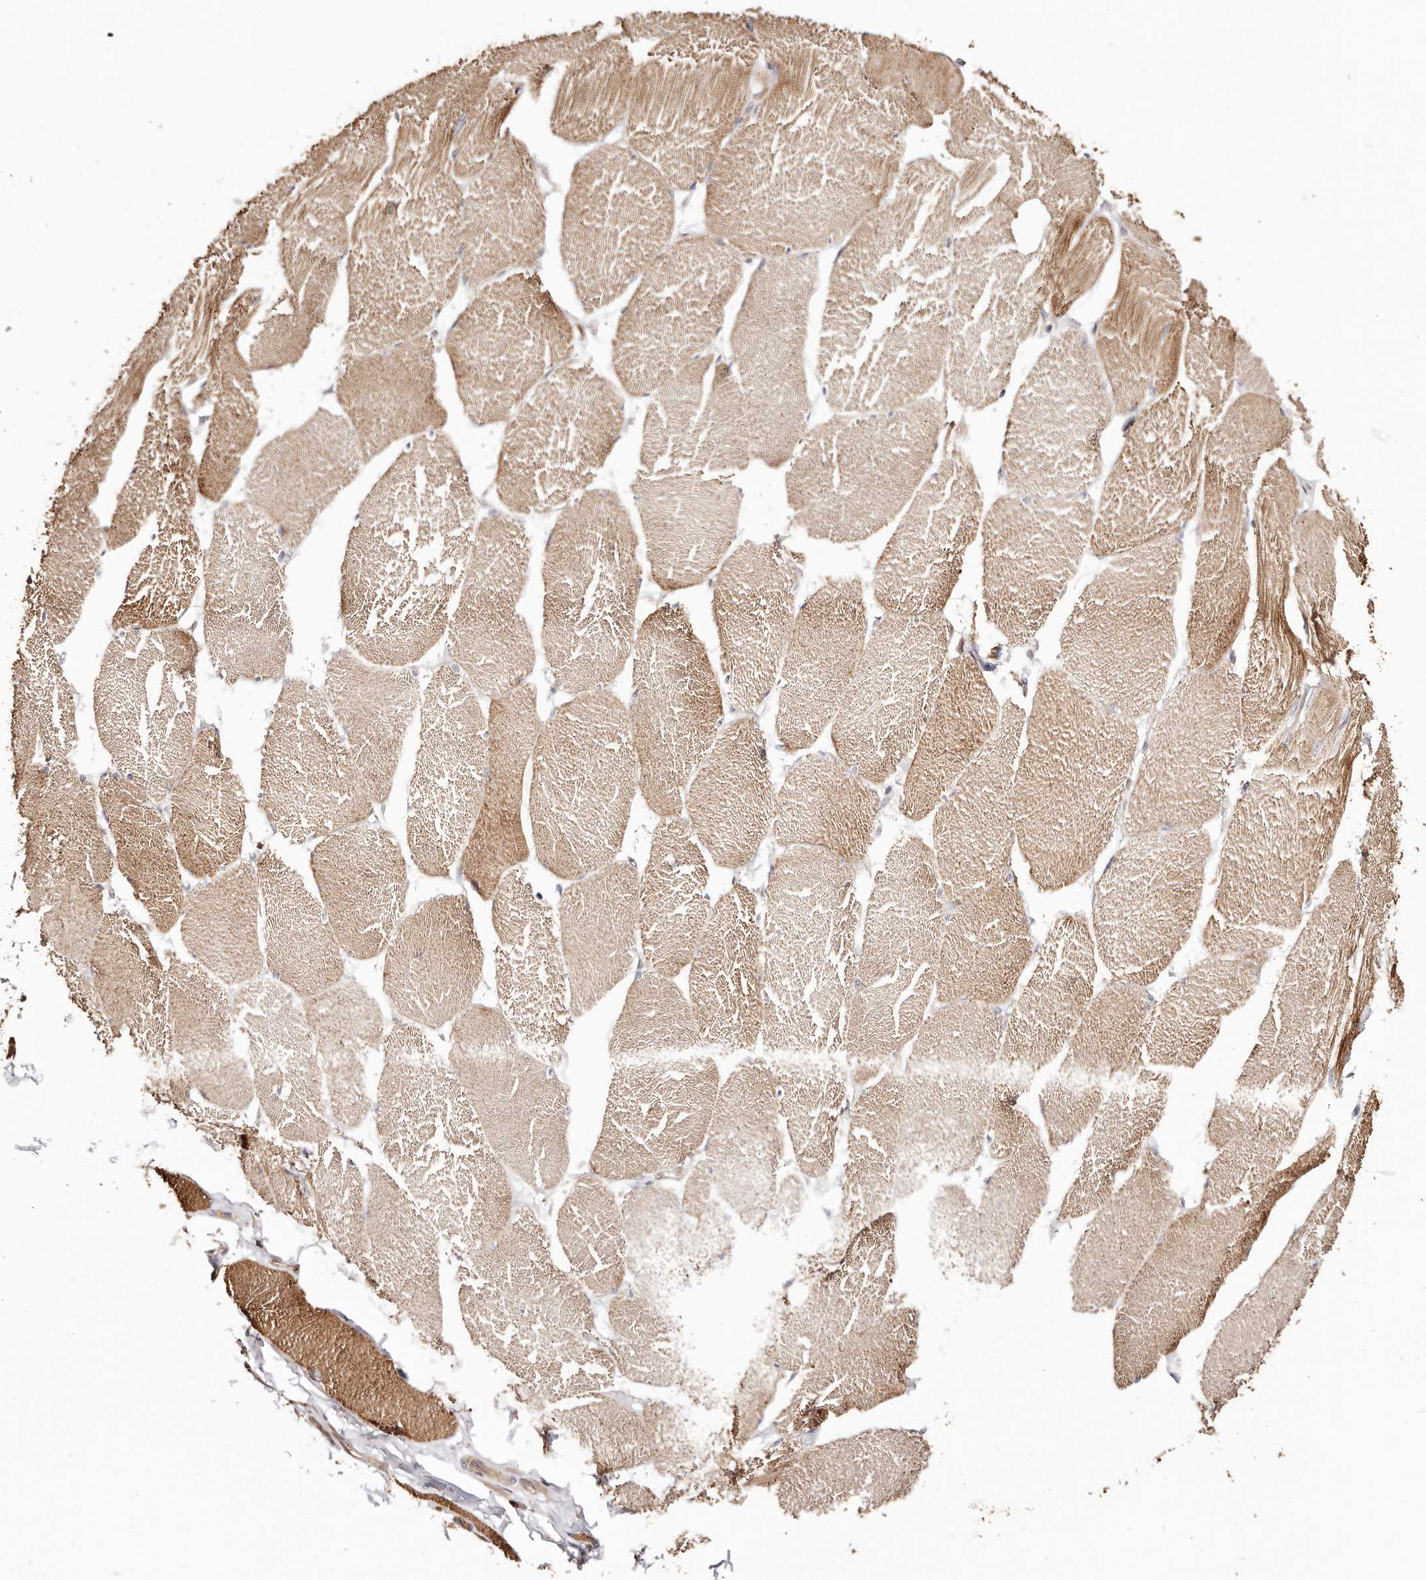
{"staining": {"intensity": "moderate", "quantity": "25%-75%", "location": "cytoplasmic/membranous"}, "tissue": "skeletal muscle", "cell_type": "Myocytes", "image_type": "normal", "snomed": [{"axis": "morphology", "description": "Normal tissue, NOS"}, {"axis": "topography", "description": "Skin"}, {"axis": "topography", "description": "Skeletal muscle"}], "caption": "Skeletal muscle stained with immunohistochemistry (IHC) exhibits moderate cytoplasmic/membranous expression in about 25%-75% of myocytes.", "gene": "MAPK1", "patient": {"sex": "male", "age": 83}}